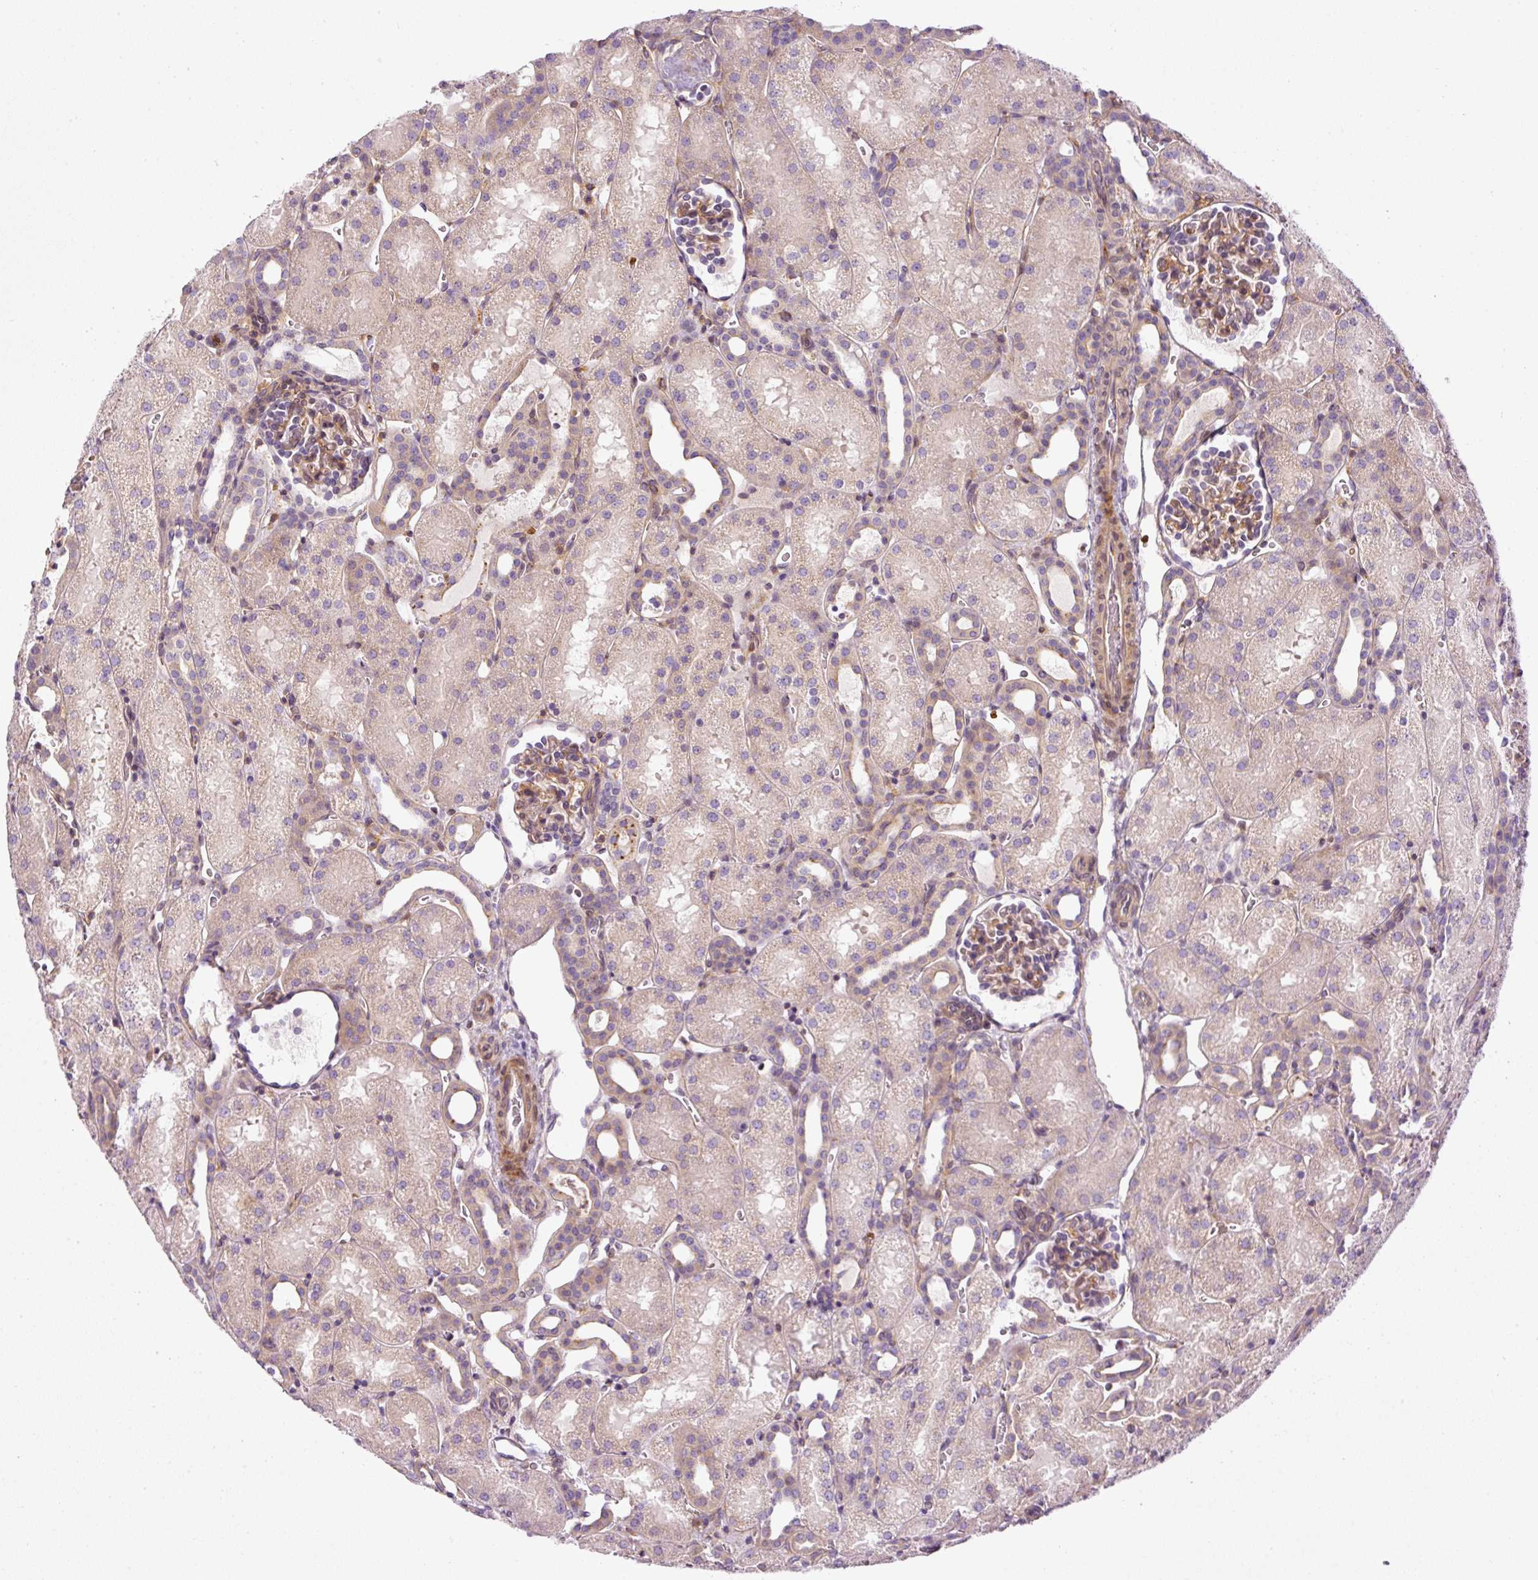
{"staining": {"intensity": "weak", "quantity": "25%-75%", "location": "cytoplasmic/membranous"}, "tissue": "kidney", "cell_type": "Cells in glomeruli", "image_type": "normal", "snomed": [{"axis": "morphology", "description": "Normal tissue, NOS"}, {"axis": "topography", "description": "Kidney"}], "caption": "Brown immunohistochemical staining in unremarkable human kidney exhibits weak cytoplasmic/membranous staining in about 25%-75% of cells in glomeruli.", "gene": "TBC1D2B", "patient": {"sex": "male", "age": 2}}